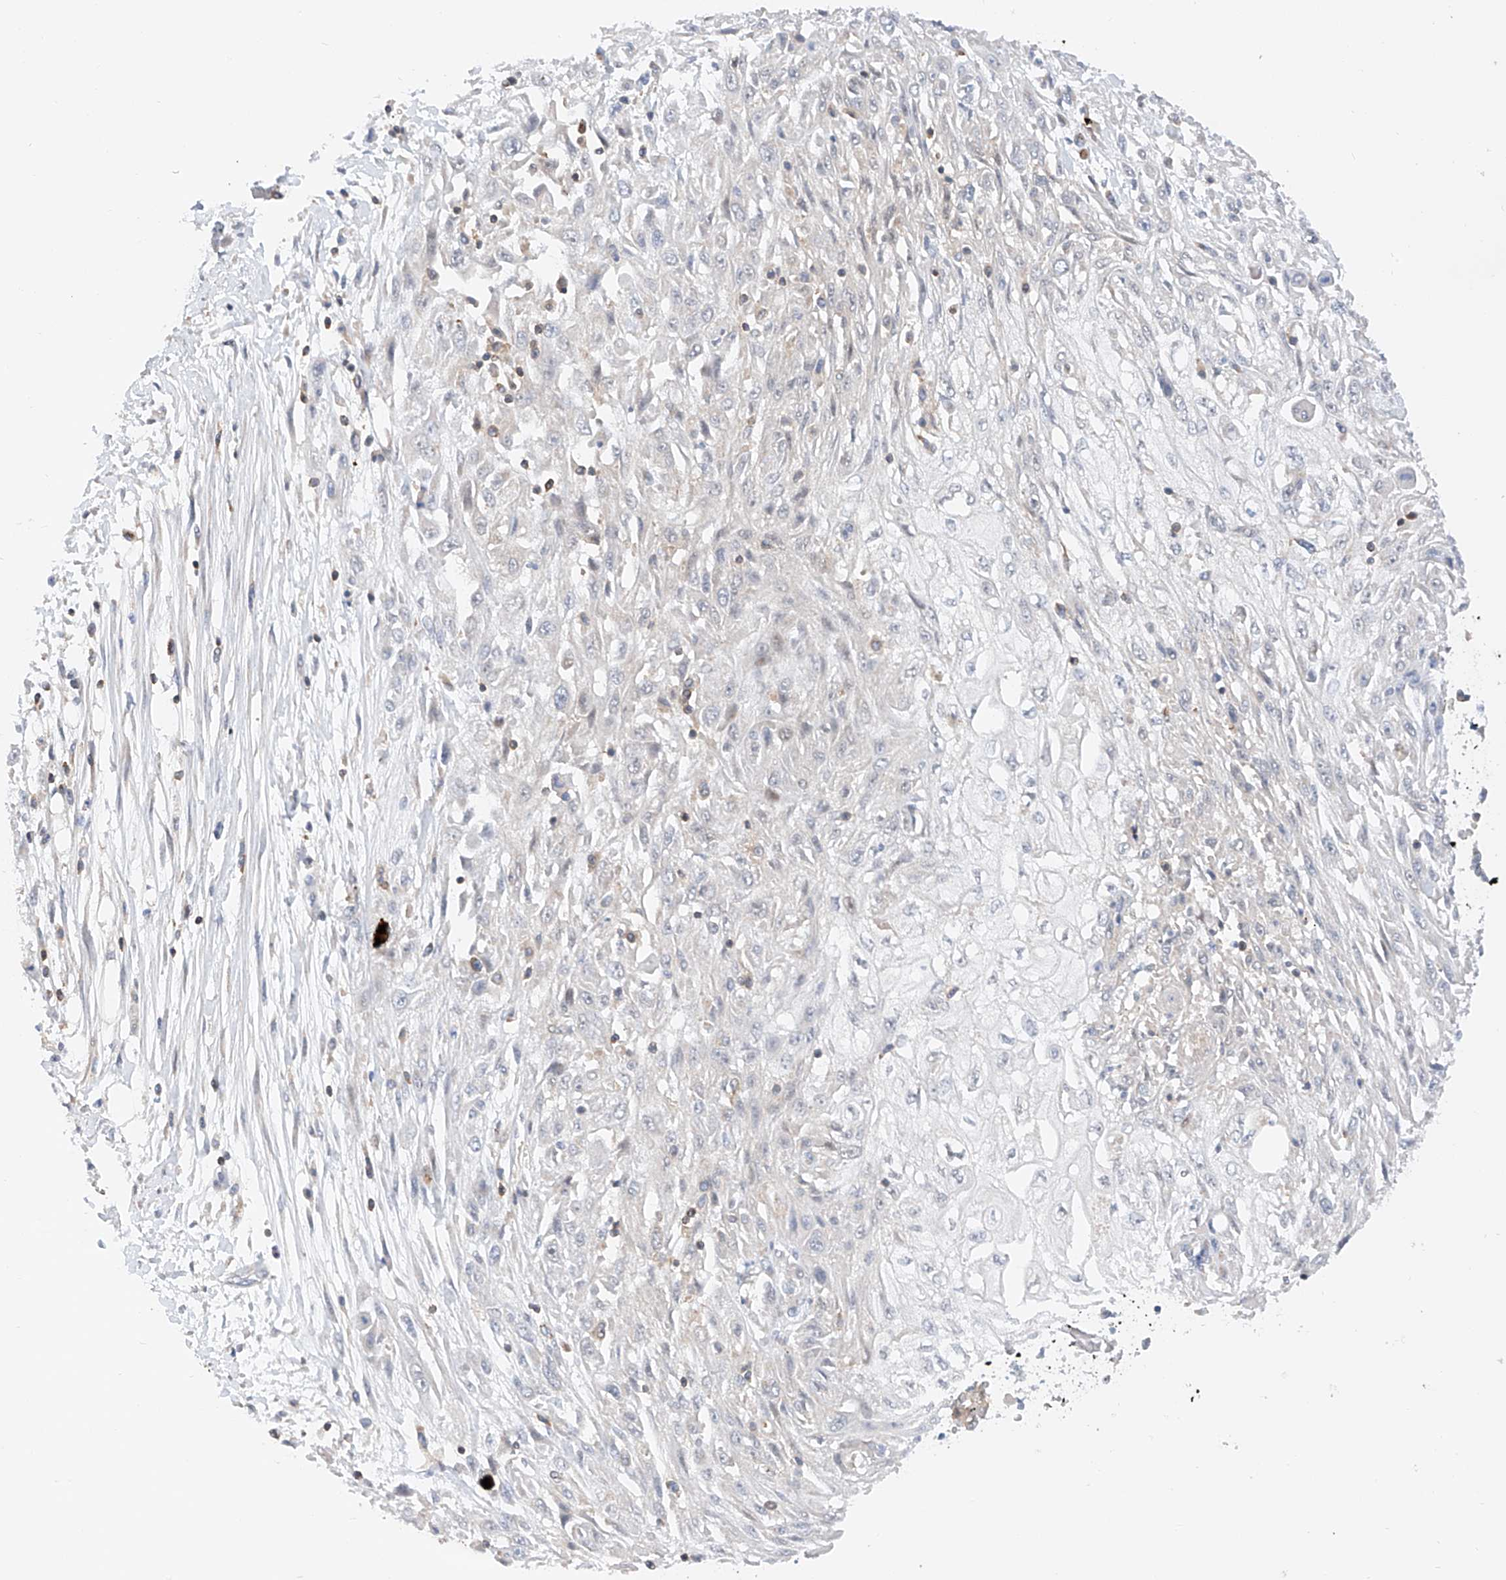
{"staining": {"intensity": "negative", "quantity": "none", "location": "none"}, "tissue": "skin cancer", "cell_type": "Tumor cells", "image_type": "cancer", "snomed": [{"axis": "morphology", "description": "Squamous cell carcinoma, NOS"}, {"axis": "morphology", "description": "Squamous cell carcinoma, metastatic, NOS"}, {"axis": "topography", "description": "Skin"}, {"axis": "topography", "description": "Lymph node"}], "caption": "Tumor cells are negative for brown protein staining in skin cancer (squamous cell carcinoma).", "gene": "MFN2", "patient": {"sex": "male", "age": 75}}